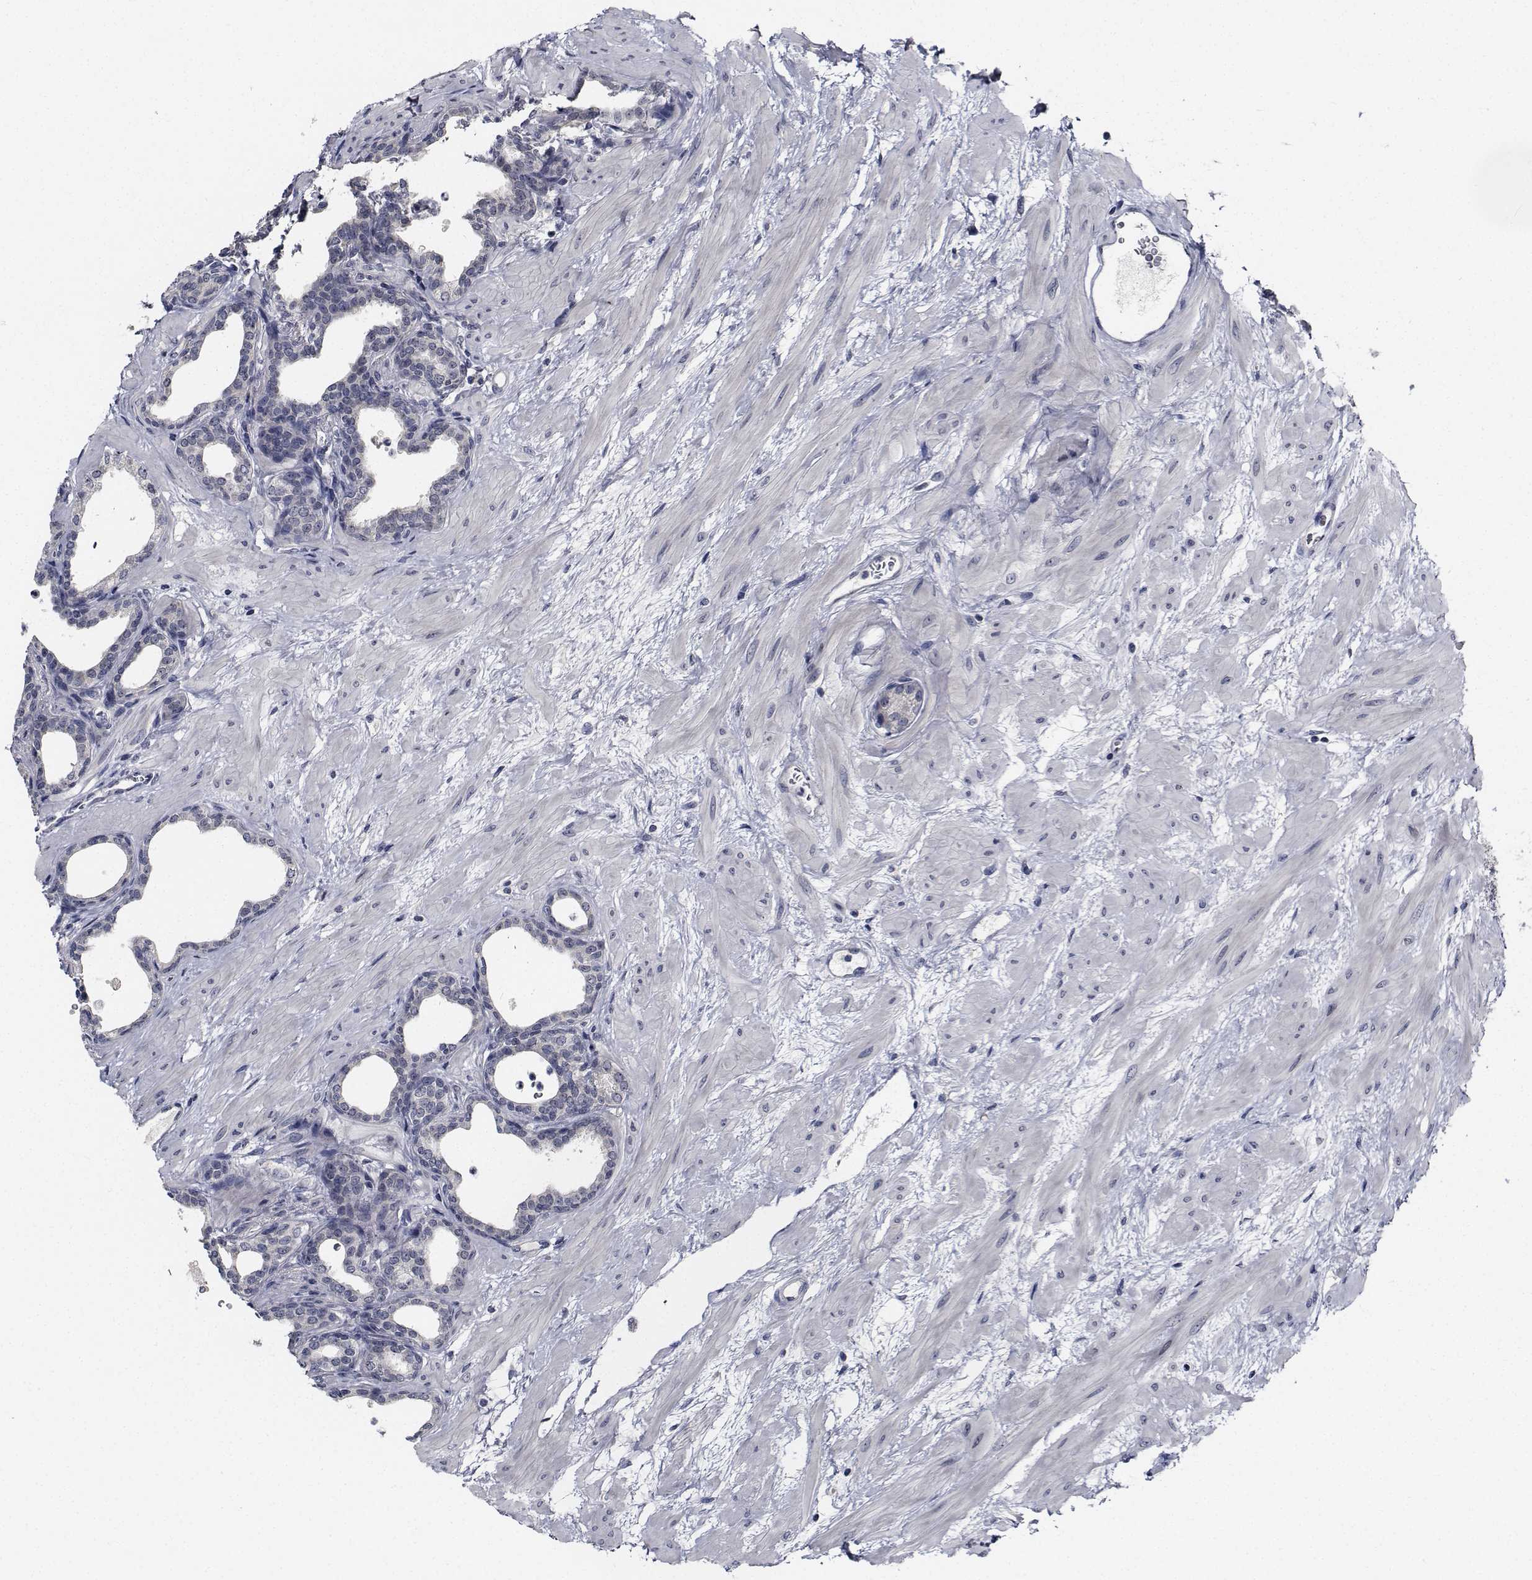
{"staining": {"intensity": "moderate", "quantity": "<25%", "location": "cytoplasmic/membranous"}, "tissue": "prostate", "cell_type": "Glandular cells", "image_type": "normal", "snomed": [{"axis": "morphology", "description": "Normal tissue, NOS"}, {"axis": "topography", "description": "Prostate"}], "caption": "This image shows IHC staining of benign prostate, with low moderate cytoplasmic/membranous staining in about <25% of glandular cells.", "gene": "NVL", "patient": {"sex": "male", "age": 37}}